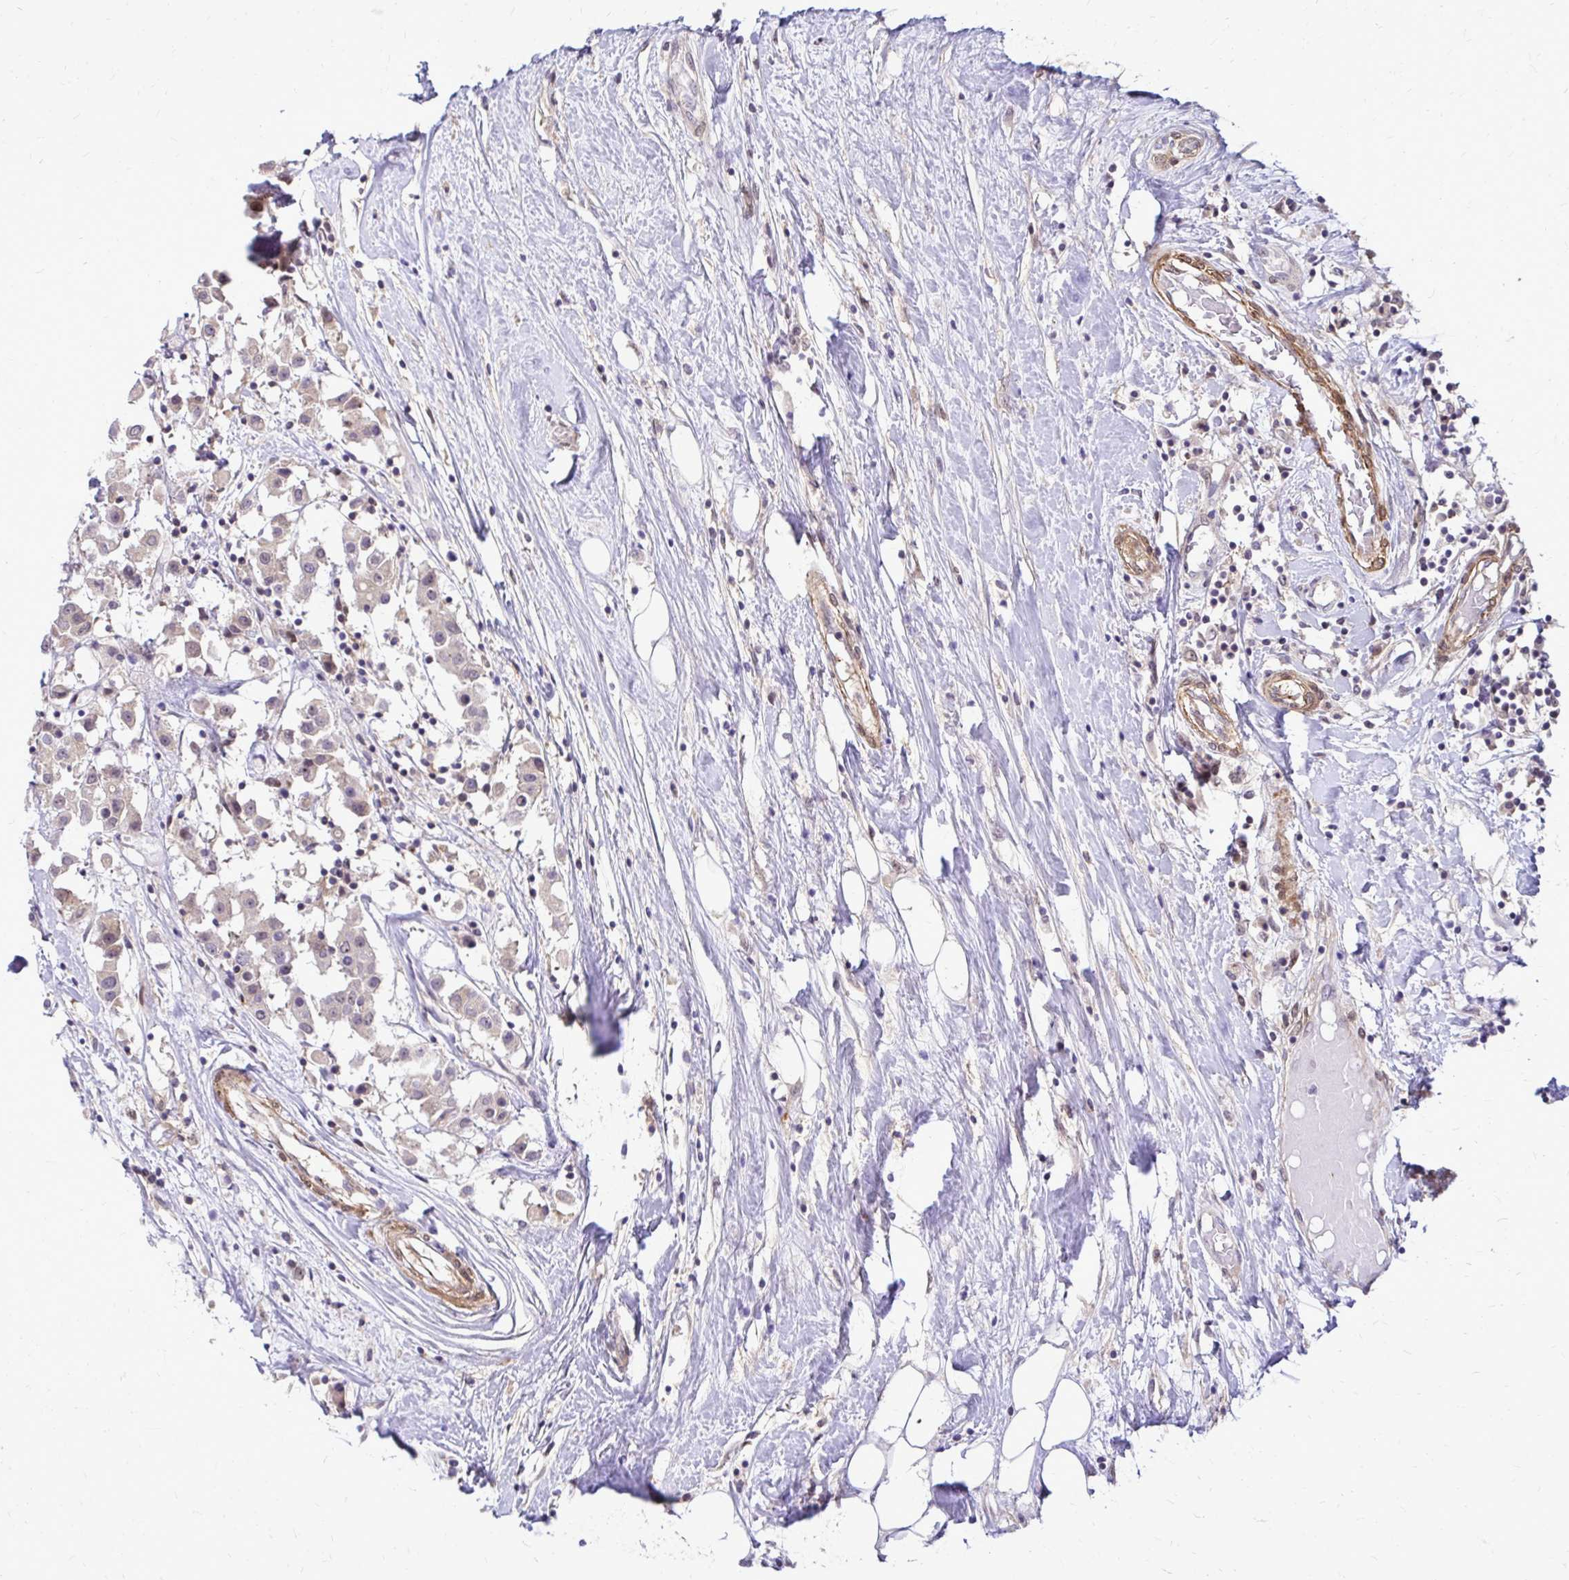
{"staining": {"intensity": "negative", "quantity": "none", "location": "none"}, "tissue": "breast cancer", "cell_type": "Tumor cells", "image_type": "cancer", "snomed": [{"axis": "morphology", "description": "Duct carcinoma"}, {"axis": "topography", "description": "Breast"}], "caption": "The image shows no significant staining in tumor cells of infiltrating ductal carcinoma (breast).", "gene": "TRIP6", "patient": {"sex": "female", "age": 61}}